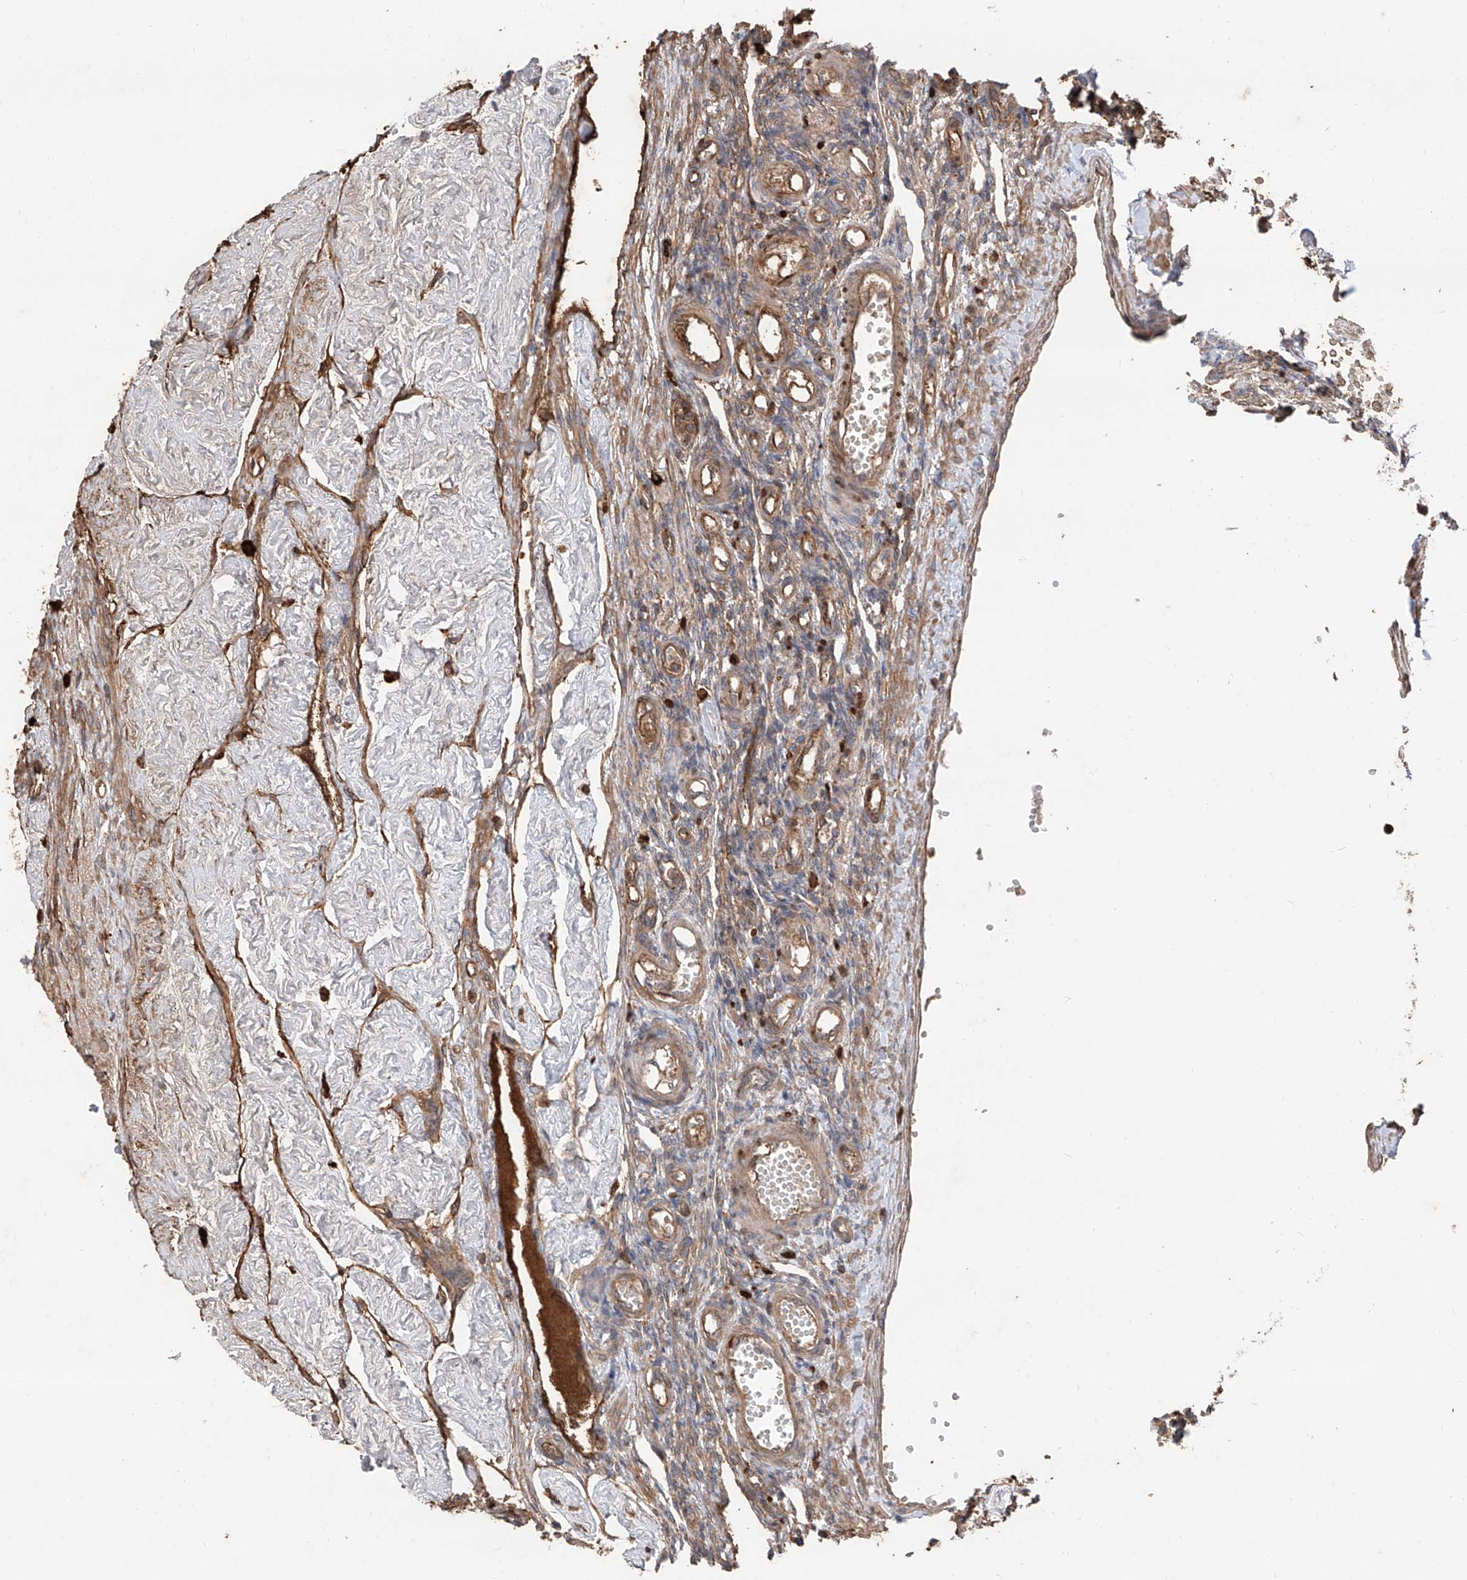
{"staining": {"intensity": "negative", "quantity": "none", "location": "none"}, "tissue": "ovary", "cell_type": "Ovarian stroma cells", "image_type": "normal", "snomed": [{"axis": "morphology", "description": "Normal tissue, NOS"}, {"axis": "morphology", "description": "Cyst, NOS"}, {"axis": "topography", "description": "Ovary"}], "caption": "This is an IHC histopathology image of normal ovary. There is no expression in ovarian stroma cells.", "gene": "EDN1", "patient": {"sex": "female", "age": 33}}